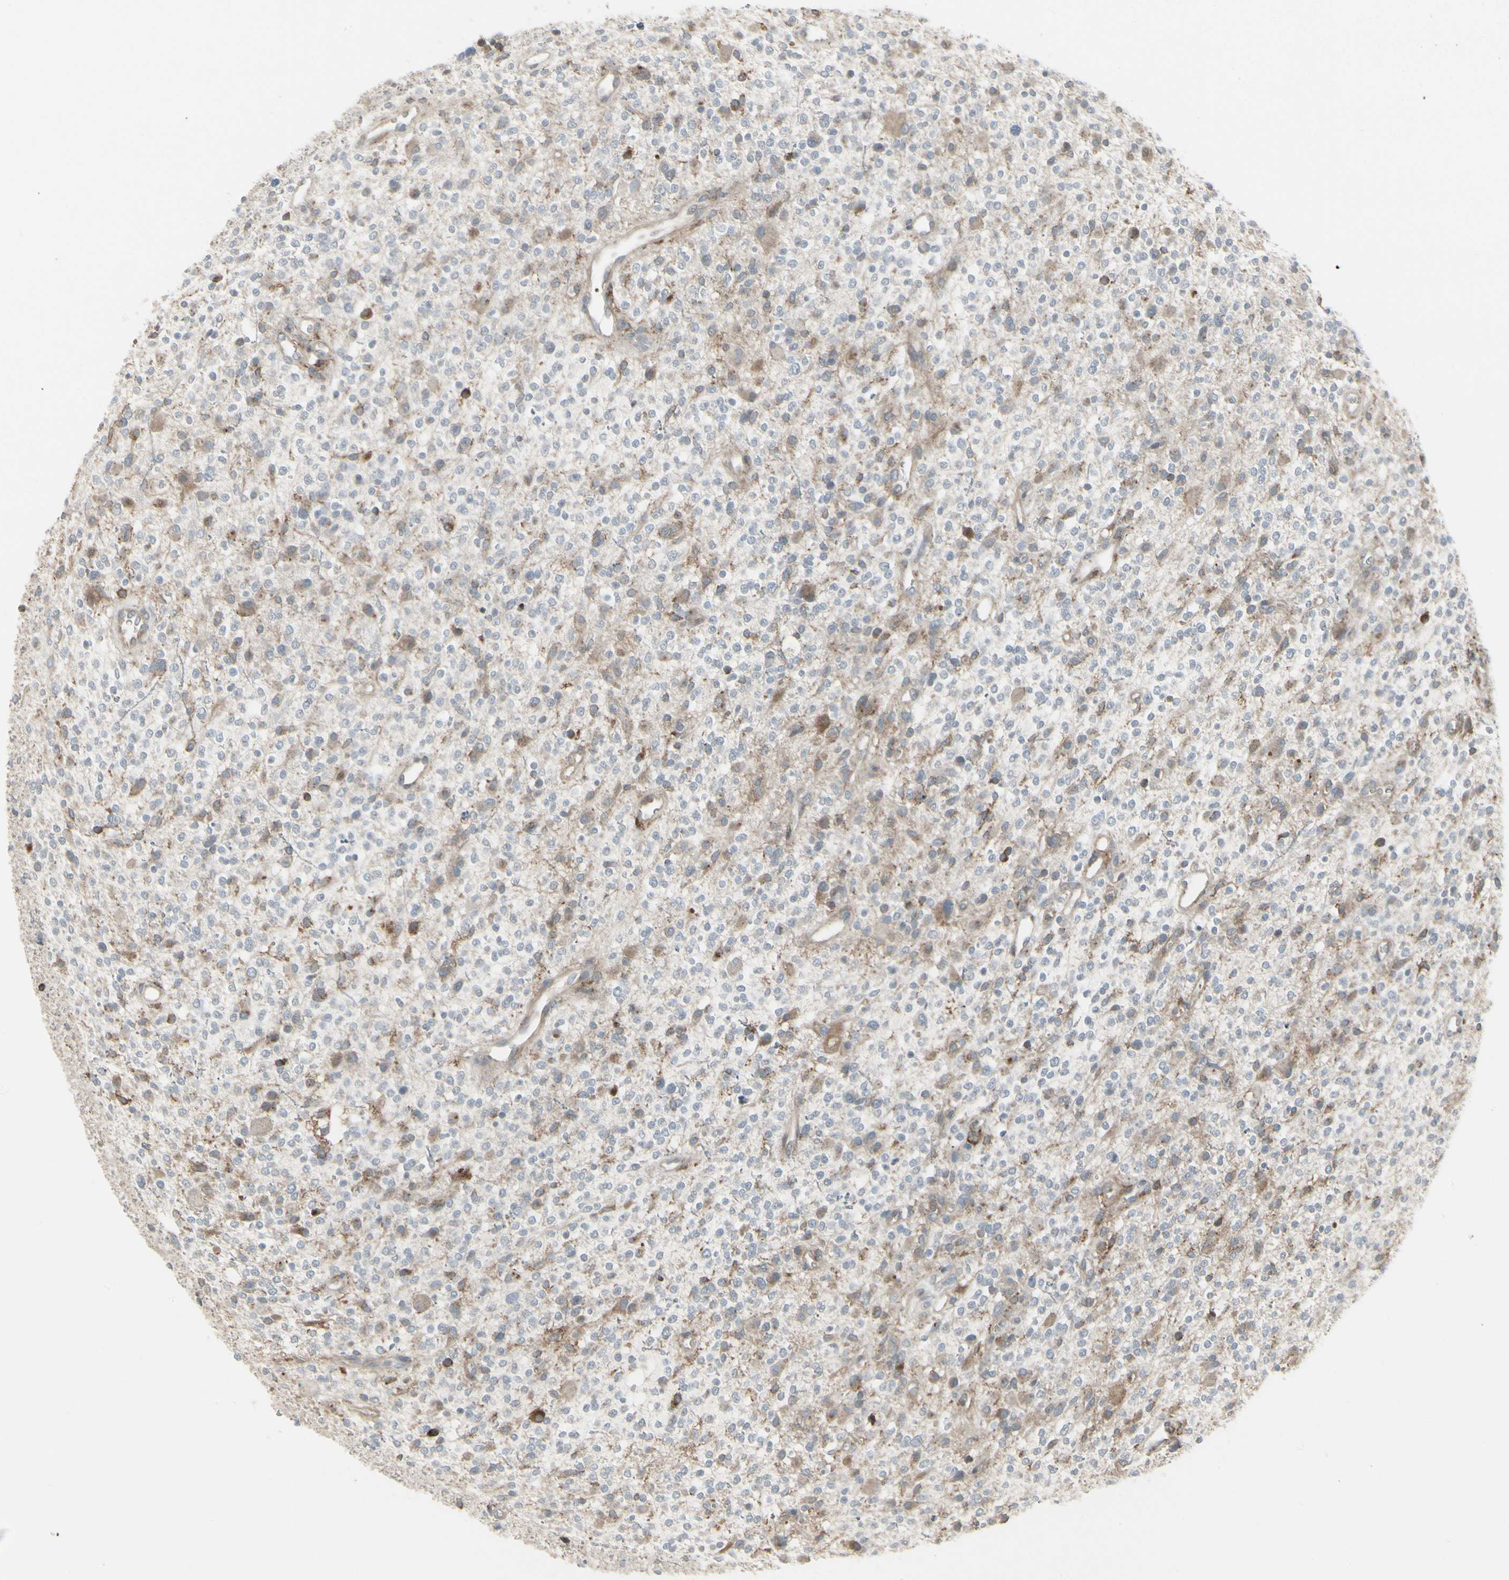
{"staining": {"intensity": "weak", "quantity": ">75%", "location": "cytoplasmic/membranous"}, "tissue": "glioma", "cell_type": "Tumor cells", "image_type": "cancer", "snomed": [{"axis": "morphology", "description": "Glioma, malignant, High grade"}, {"axis": "topography", "description": "Brain"}], "caption": "Malignant high-grade glioma tissue shows weak cytoplasmic/membranous staining in about >75% of tumor cells (Brightfield microscopy of DAB IHC at high magnification).", "gene": "EPS15", "patient": {"sex": "male", "age": 48}}